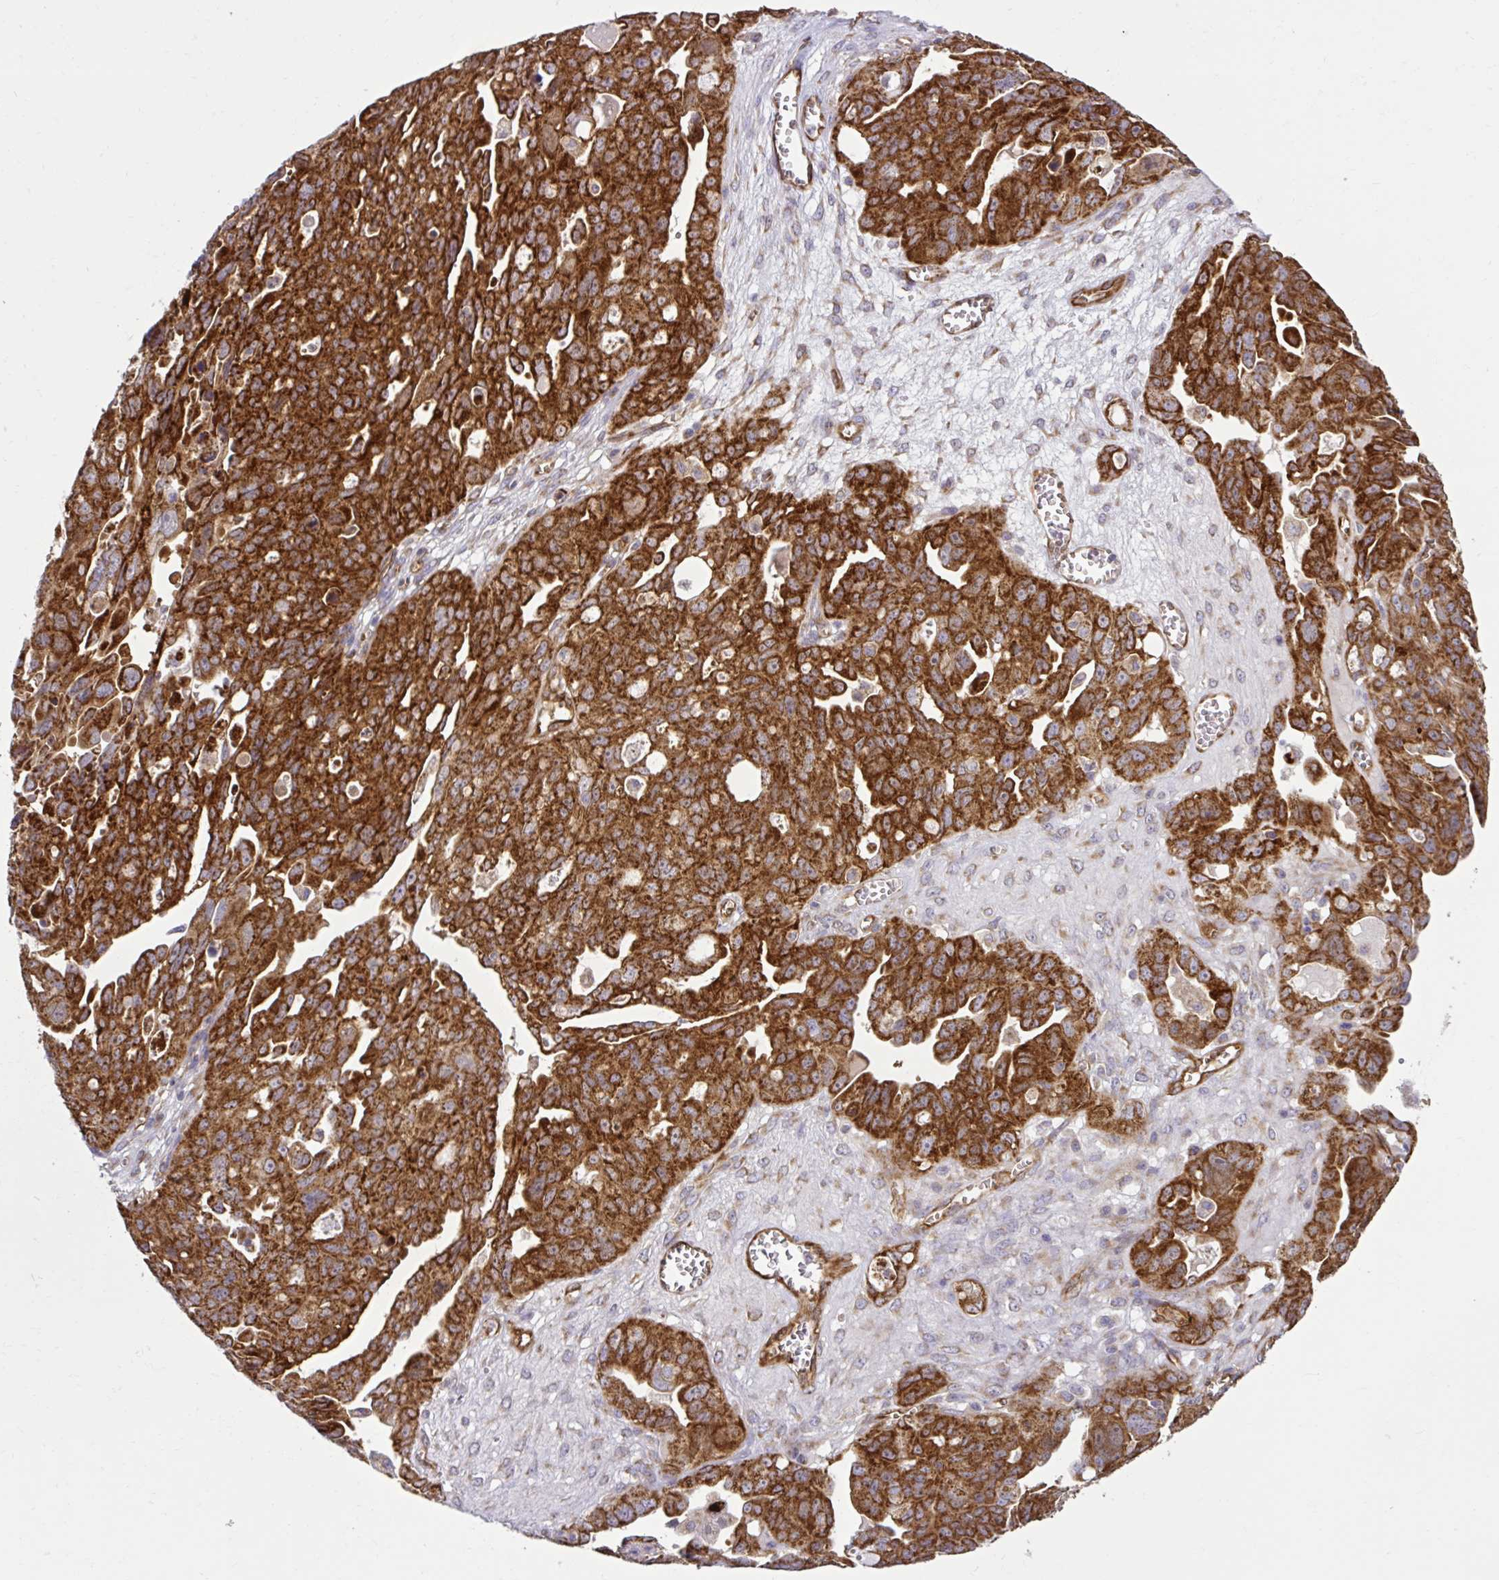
{"staining": {"intensity": "strong", "quantity": ">75%", "location": "cytoplasmic/membranous"}, "tissue": "ovarian cancer", "cell_type": "Tumor cells", "image_type": "cancer", "snomed": [{"axis": "morphology", "description": "Carcinoma, endometroid"}, {"axis": "topography", "description": "Ovary"}], "caption": "IHC of ovarian endometroid carcinoma shows high levels of strong cytoplasmic/membranous staining in approximately >75% of tumor cells.", "gene": "LIMS1", "patient": {"sex": "female", "age": 70}}